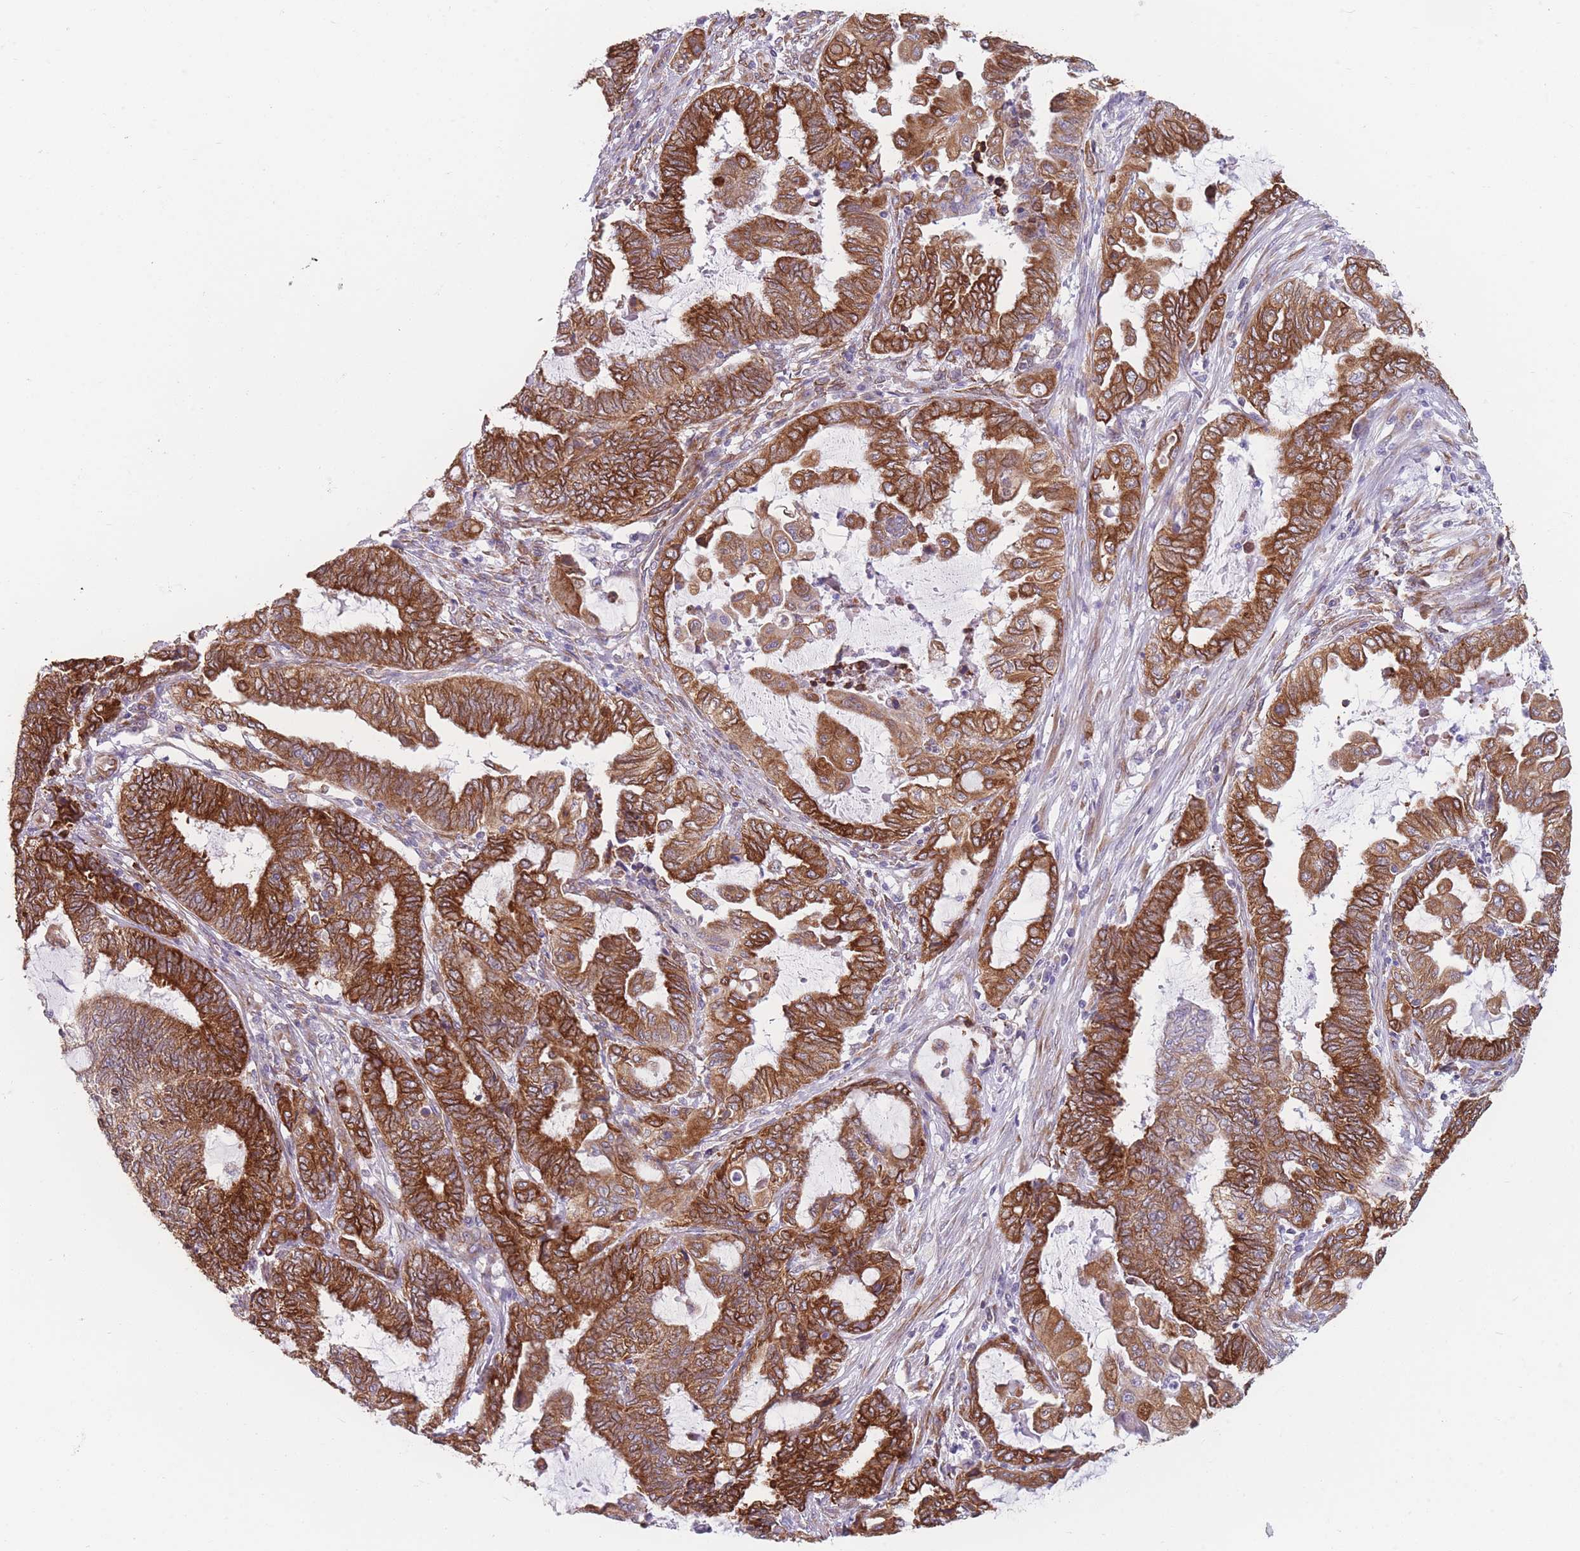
{"staining": {"intensity": "strong", "quantity": ">75%", "location": "cytoplasmic/membranous"}, "tissue": "endometrial cancer", "cell_type": "Tumor cells", "image_type": "cancer", "snomed": [{"axis": "morphology", "description": "Adenocarcinoma, NOS"}, {"axis": "topography", "description": "Uterus"}, {"axis": "topography", "description": "Endometrium"}], "caption": "An image of human endometrial cancer (adenocarcinoma) stained for a protein displays strong cytoplasmic/membranous brown staining in tumor cells.", "gene": "AK9", "patient": {"sex": "female", "age": 70}}